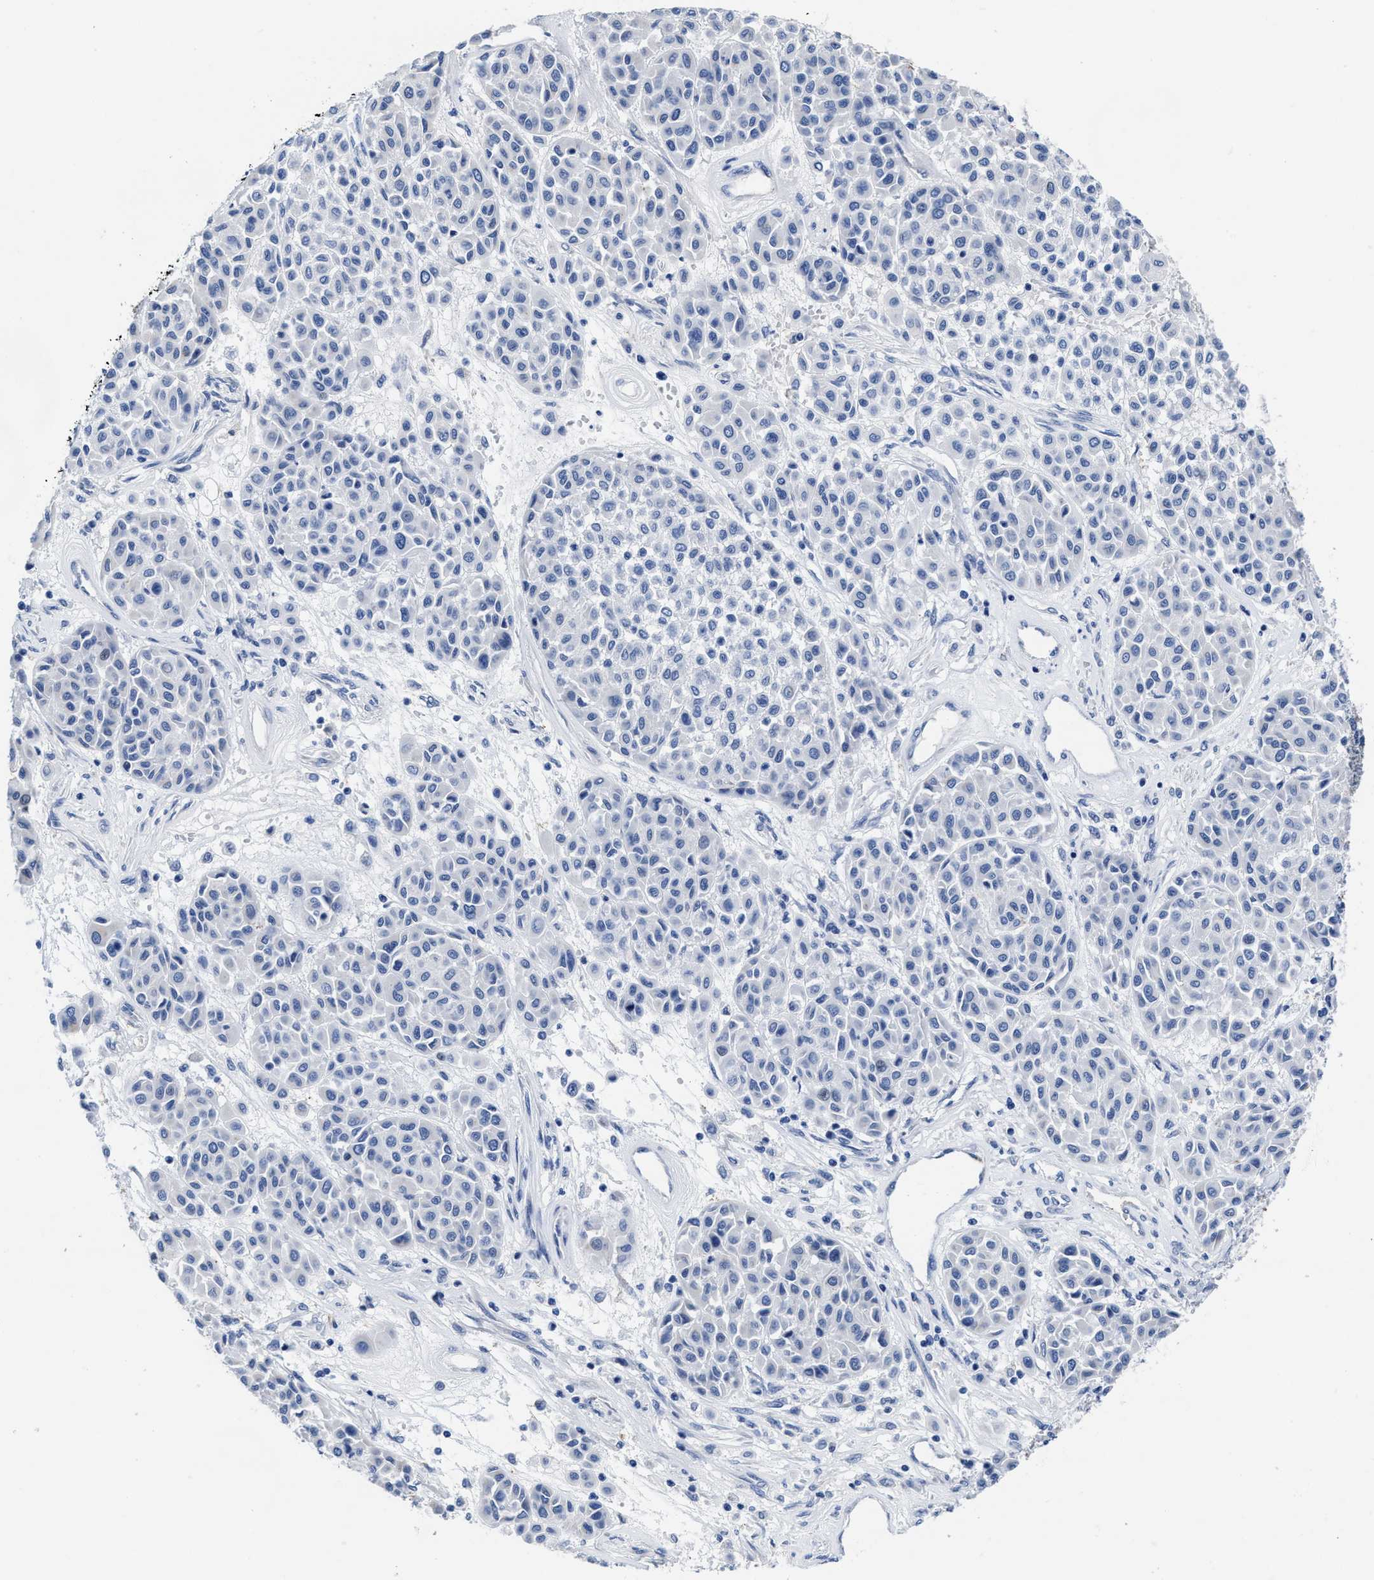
{"staining": {"intensity": "negative", "quantity": "none", "location": "none"}, "tissue": "melanoma", "cell_type": "Tumor cells", "image_type": "cancer", "snomed": [{"axis": "morphology", "description": "Malignant melanoma, Metastatic site"}, {"axis": "topography", "description": "Soft tissue"}], "caption": "A photomicrograph of human melanoma is negative for staining in tumor cells.", "gene": "HOOK1", "patient": {"sex": "male", "age": 41}}